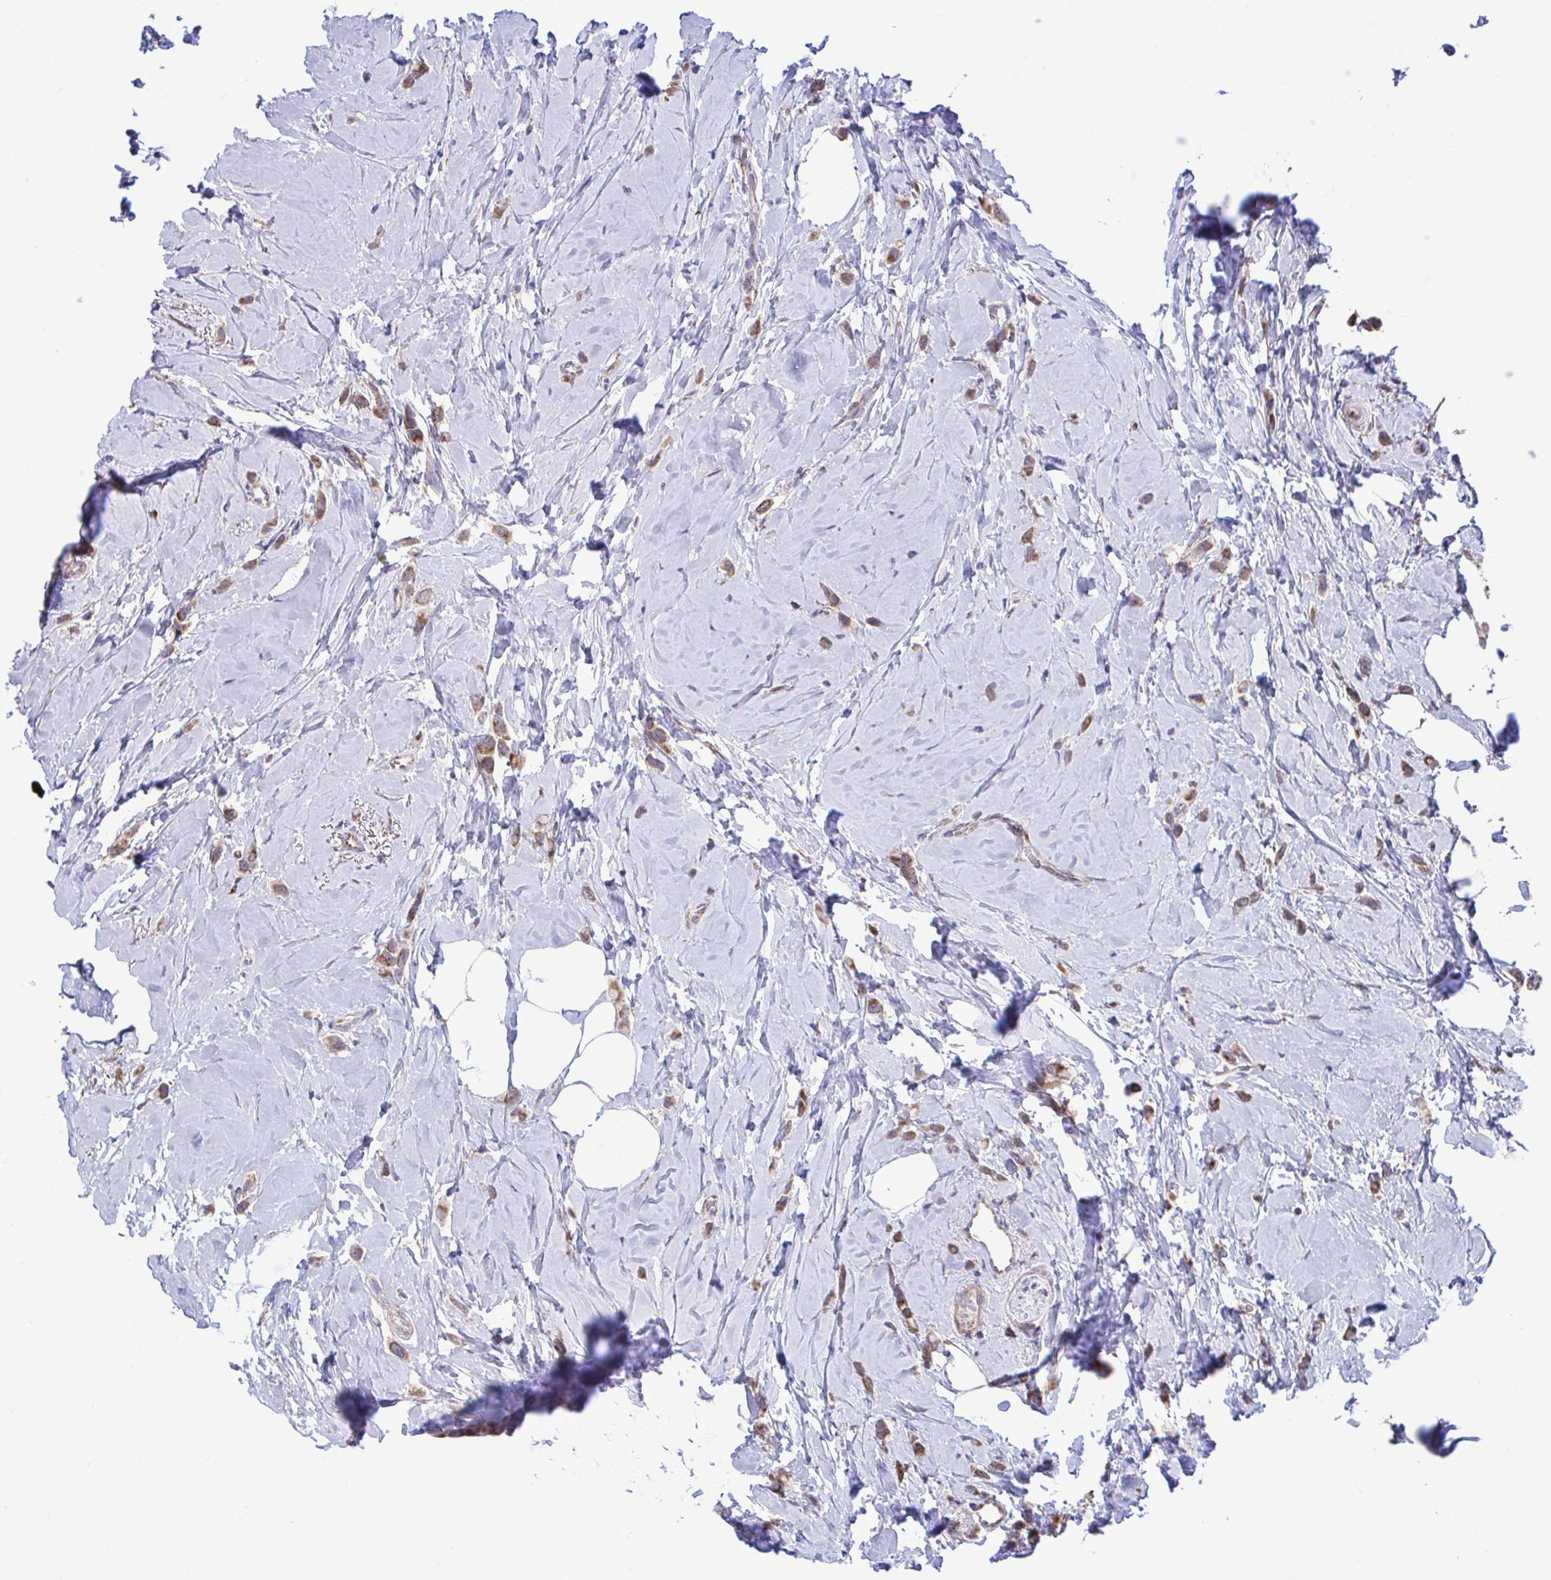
{"staining": {"intensity": "moderate", "quantity": ">75%", "location": "cytoplasmic/membranous"}, "tissue": "breast cancer", "cell_type": "Tumor cells", "image_type": "cancer", "snomed": [{"axis": "morphology", "description": "Lobular carcinoma"}, {"axis": "topography", "description": "Breast"}], "caption": "This histopathology image displays breast cancer stained with immunohistochemistry to label a protein in brown. The cytoplasmic/membranous of tumor cells show moderate positivity for the protein. Nuclei are counter-stained blue.", "gene": "SARS2", "patient": {"sex": "female", "age": 66}}